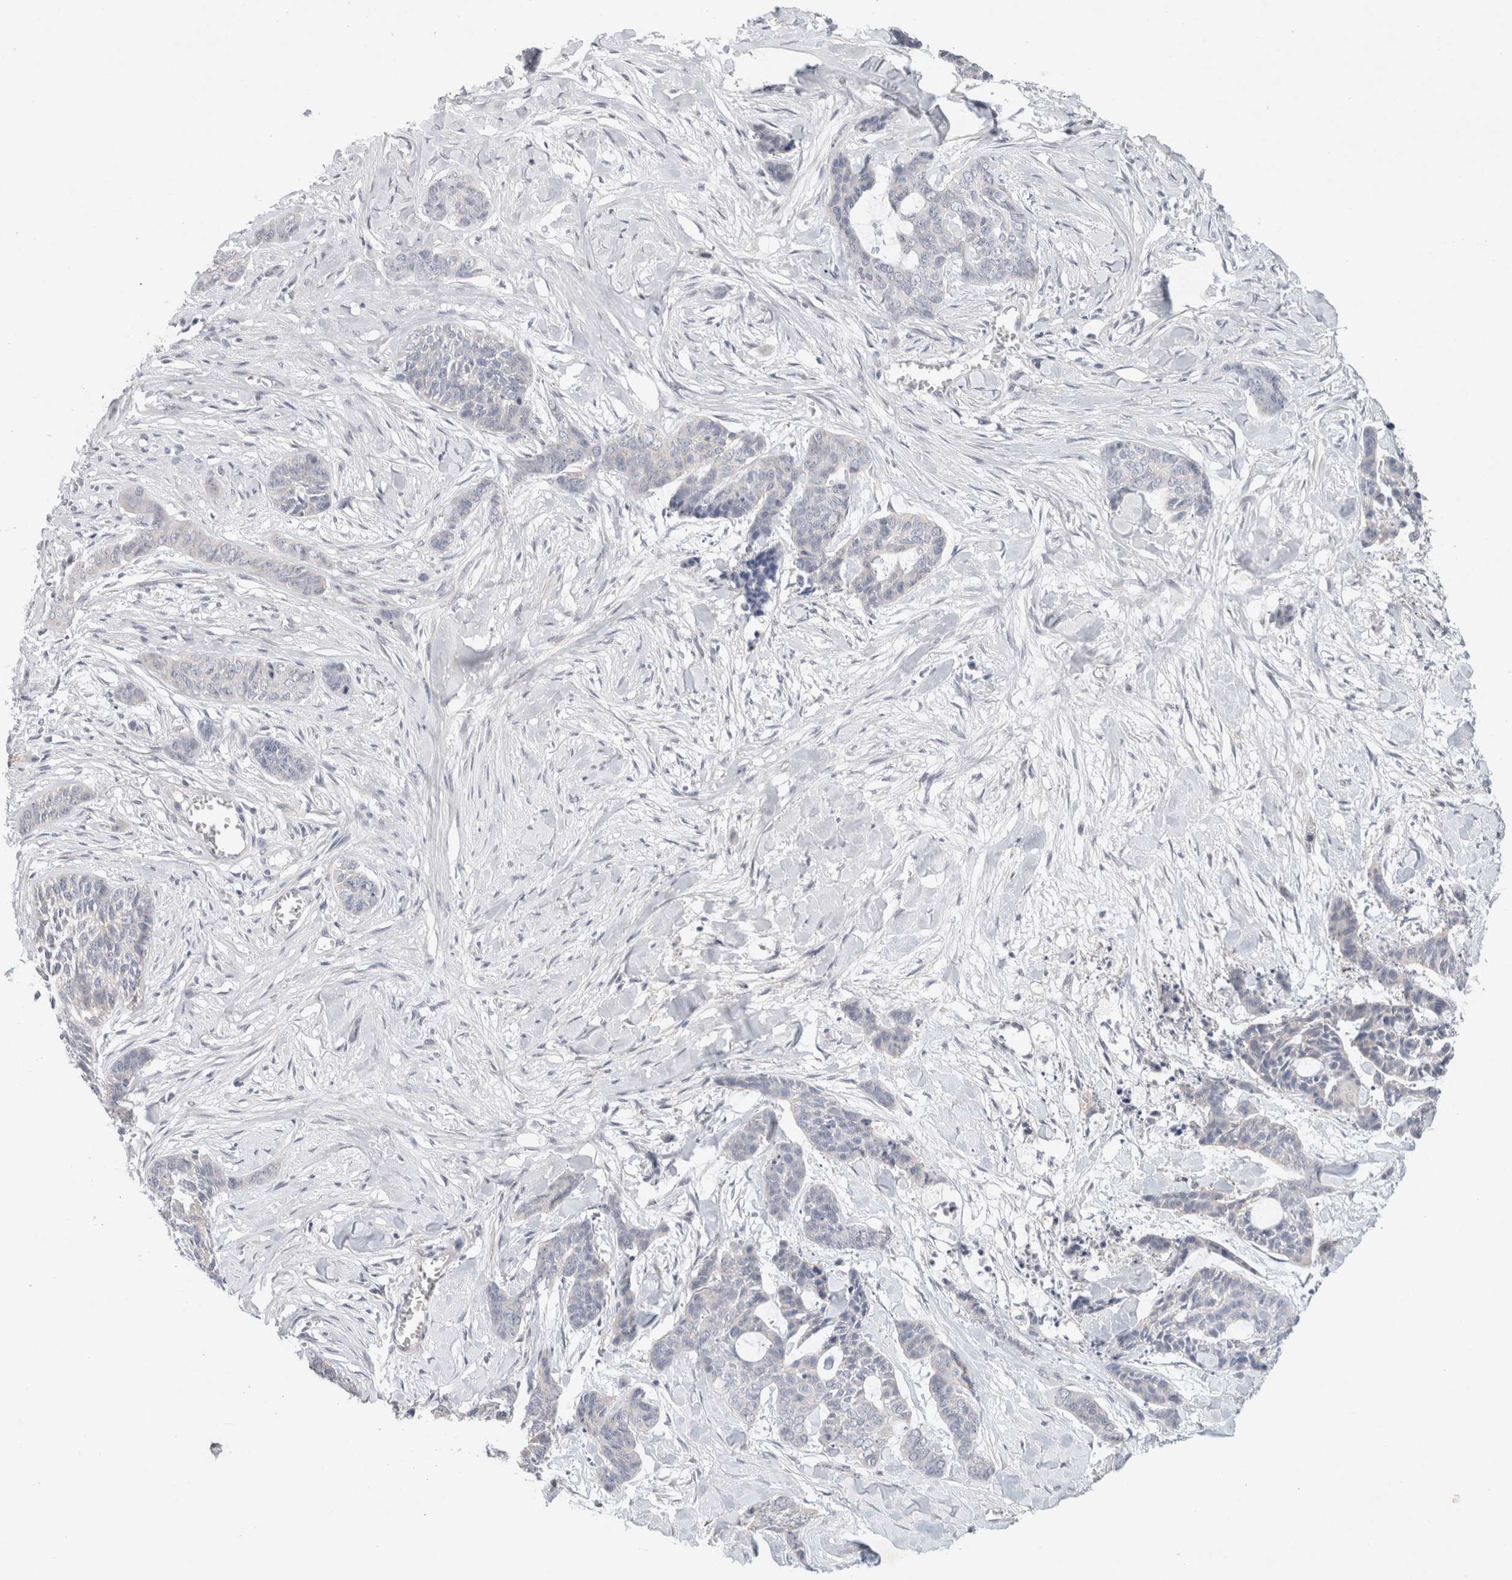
{"staining": {"intensity": "negative", "quantity": "none", "location": "none"}, "tissue": "skin cancer", "cell_type": "Tumor cells", "image_type": "cancer", "snomed": [{"axis": "morphology", "description": "Basal cell carcinoma"}, {"axis": "topography", "description": "Skin"}], "caption": "High magnification brightfield microscopy of skin cancer (basal cell carcinoma) stained with DAB (brown) and counterstained with hematoxylin (blue): tumor cells show no significant staining.", "gene": "MPP2", "patient": {"sex": "female", "age": 64}}